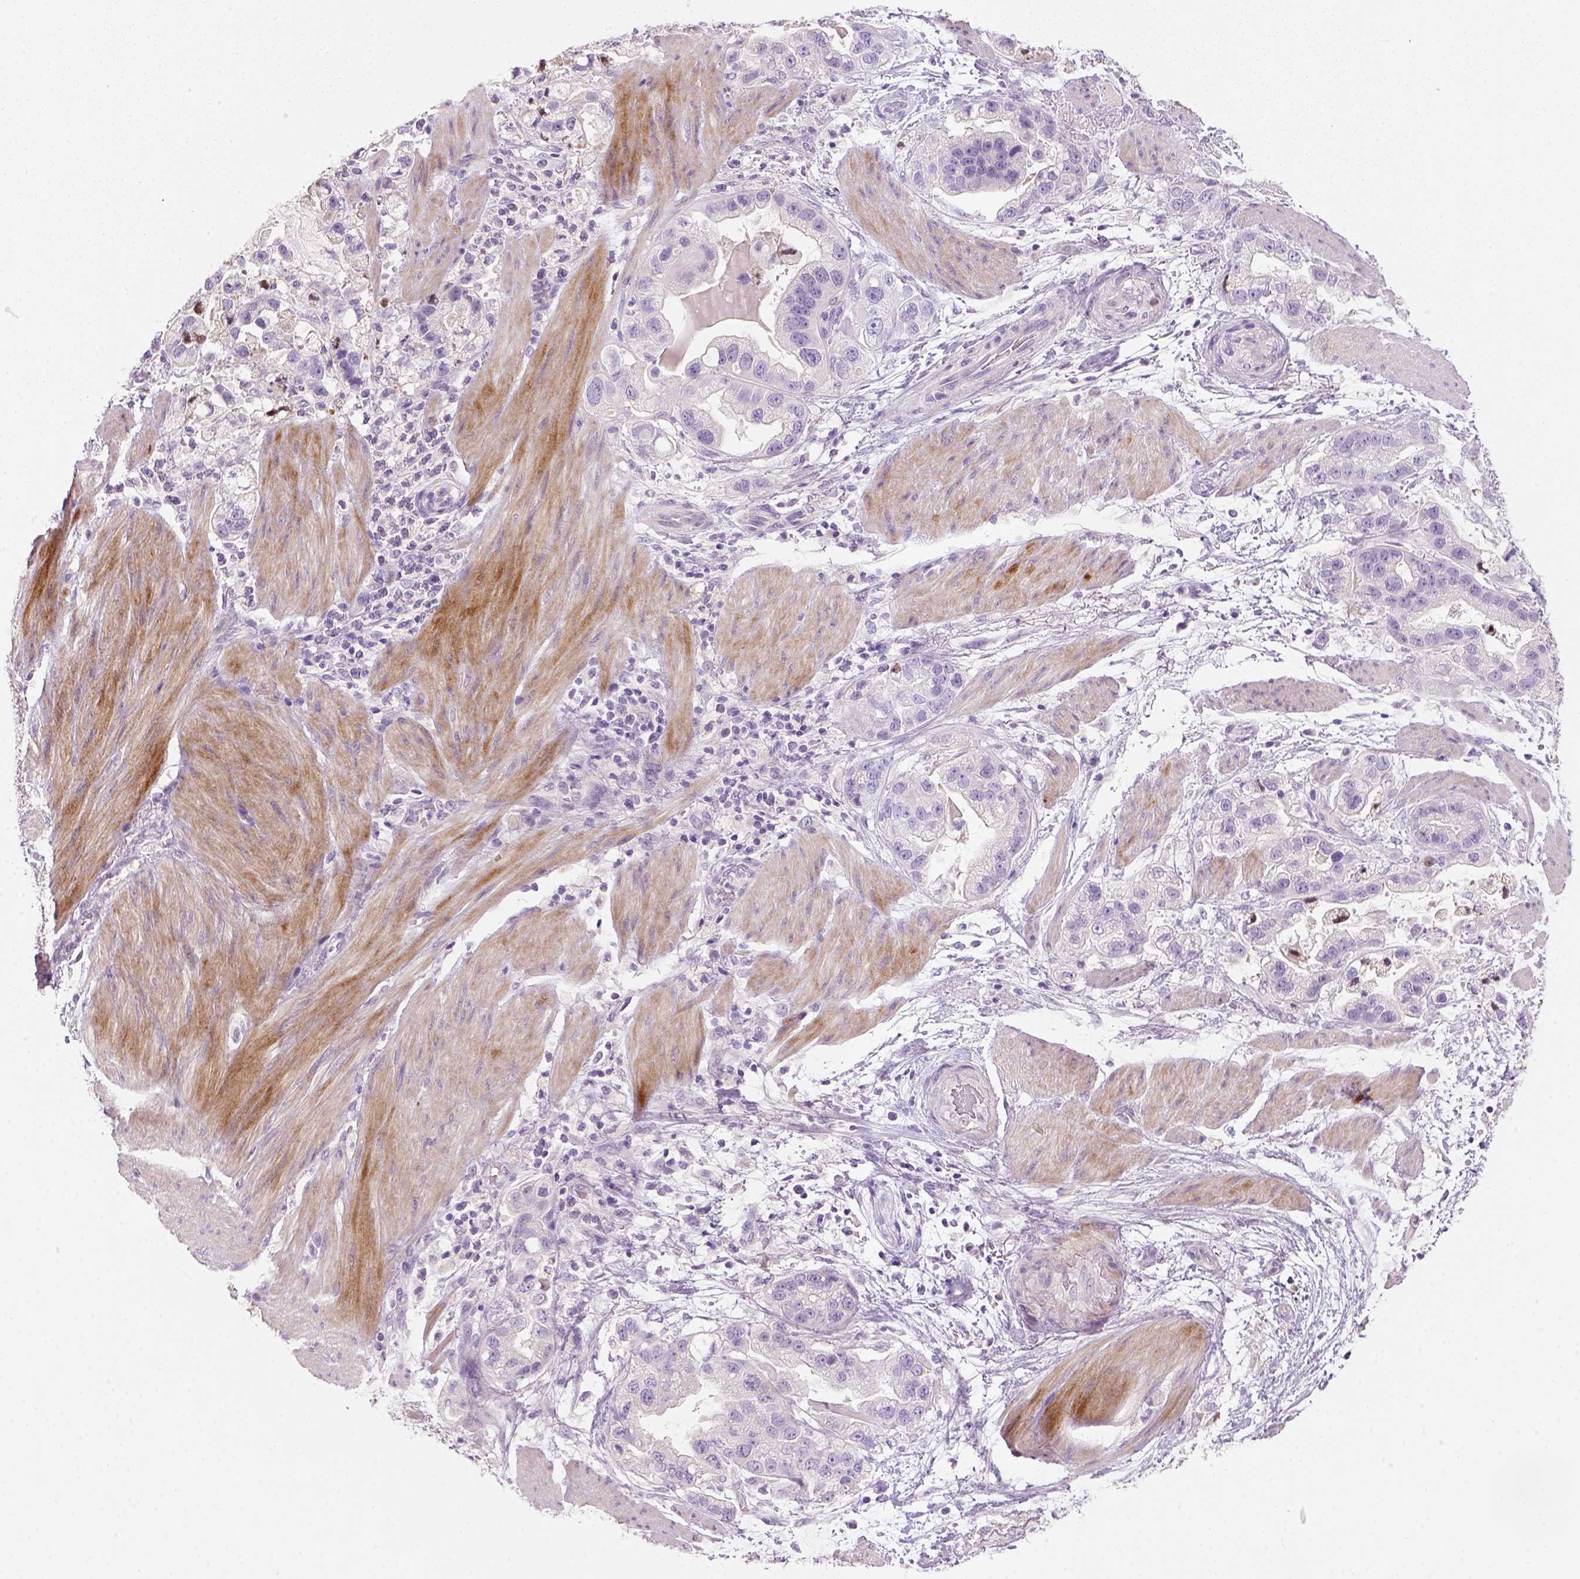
{"staining": {"intensity": "negative", "quantity": "none", "location": "none"}, "tissue": "stomach cancer", "cell_type": "Tumor cells", "image_type": "cancer", "snomed": [{"axis": "morphology", "description": "Adenocarcinoma, NOS"}, {"axis": "topography", "description": "Stomach"}], "caption": "Human adenocarcinoma (stomach) stained for a protein using immunohistochemistry shows no positivity in tumor cells.", "gene": "NUDT6", "patient": {"sex": "male", "age": 59}}